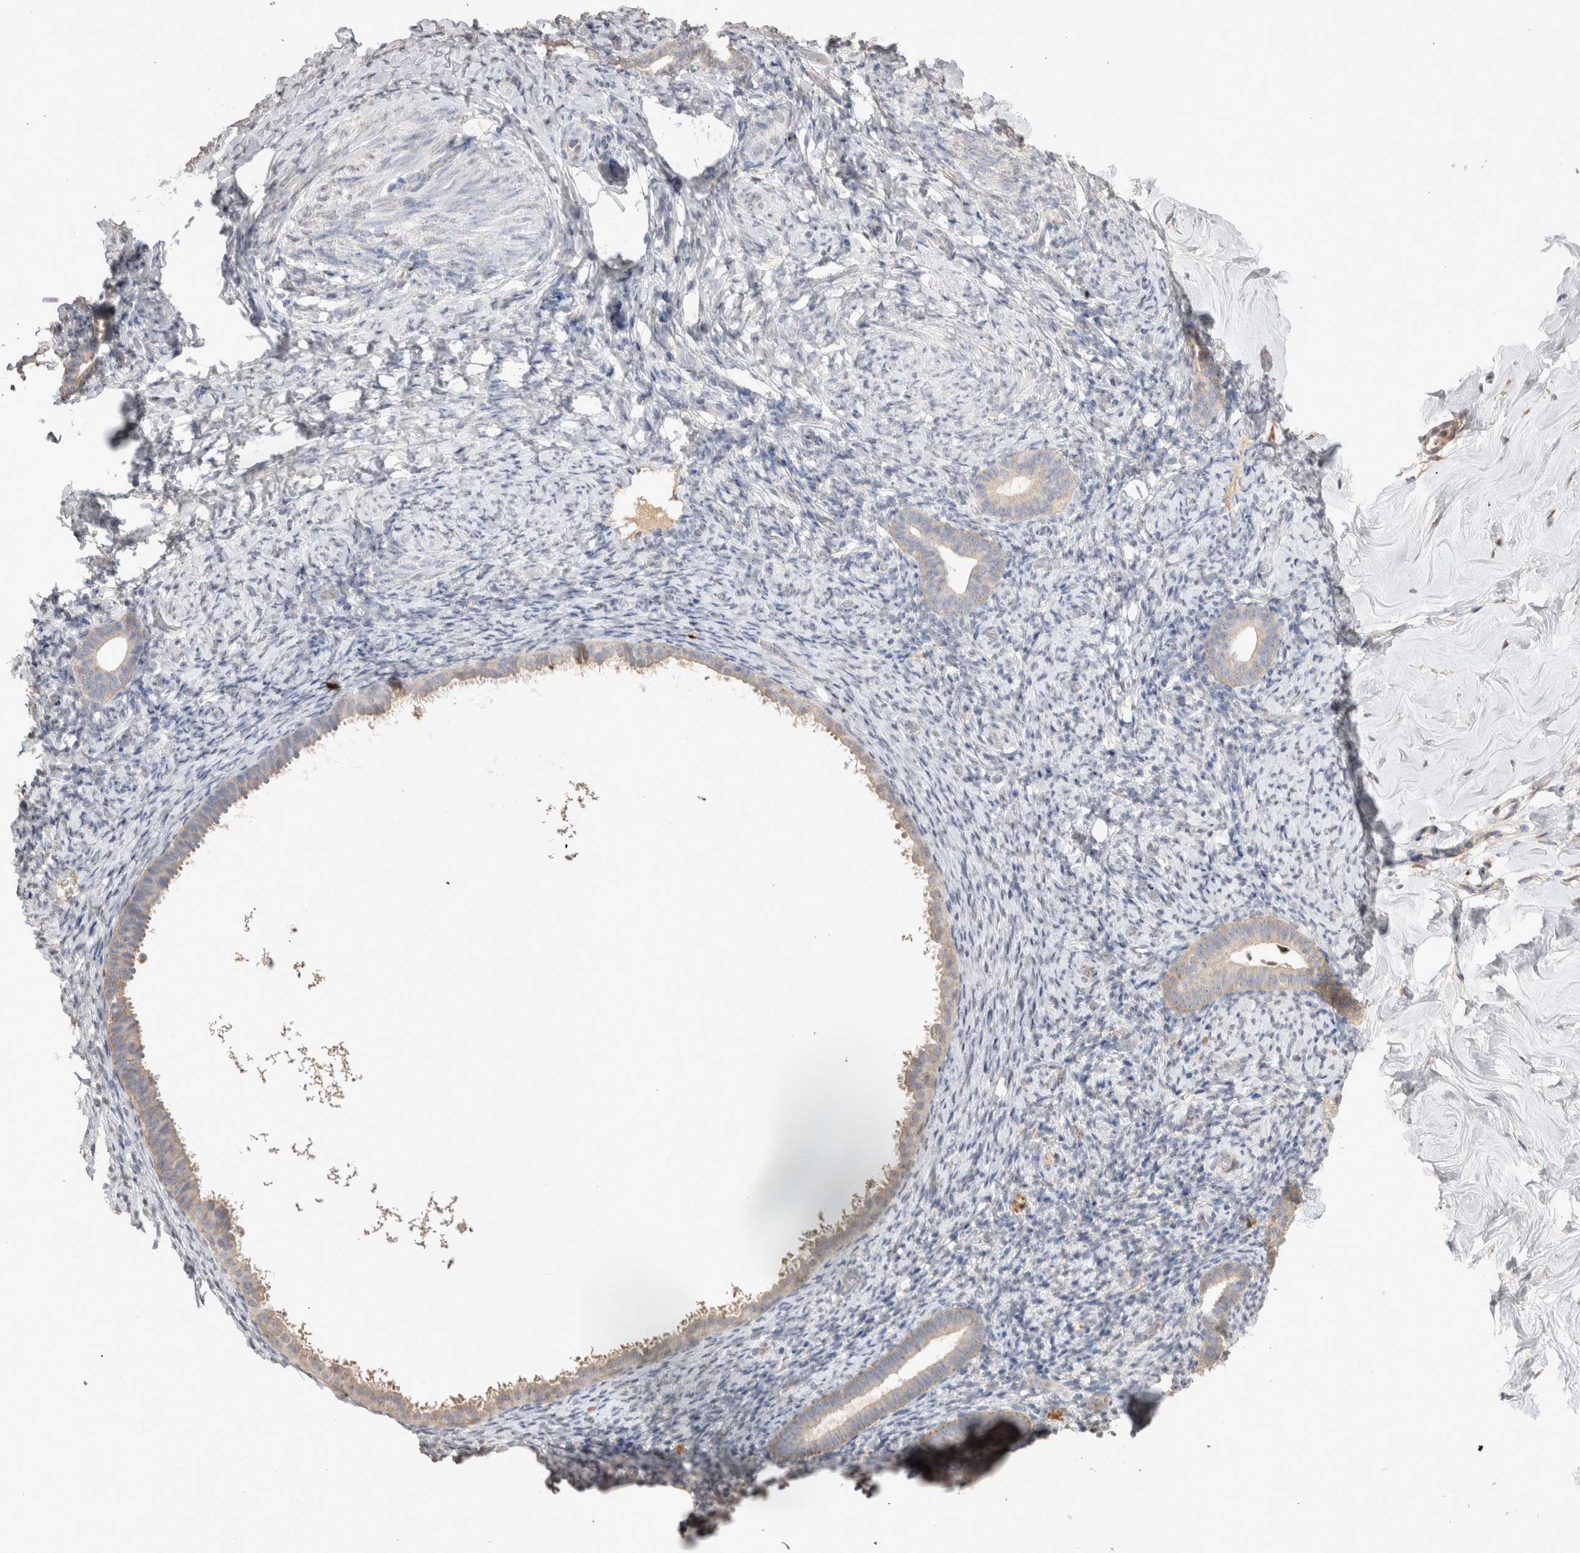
{"staining": {"intensity": "negative", "quantity": "none", "location": "none"}, "tissue": "endometrium", "cell_type": "Cells in endometrial stroma", "image_type": "normal", "snomed": [{"axis": "morphology", "description": "Normal tissue, NOS"}, {"axis": "topography", "description": "Endometrium"}], "caption": "An IHC micrograph of unremarkable endometrium is shown. There is no staining in cells in endometrial stroma of endometrium.", "gene": "NAALADL2", "patient": {"sex": "female", "age": 51}}